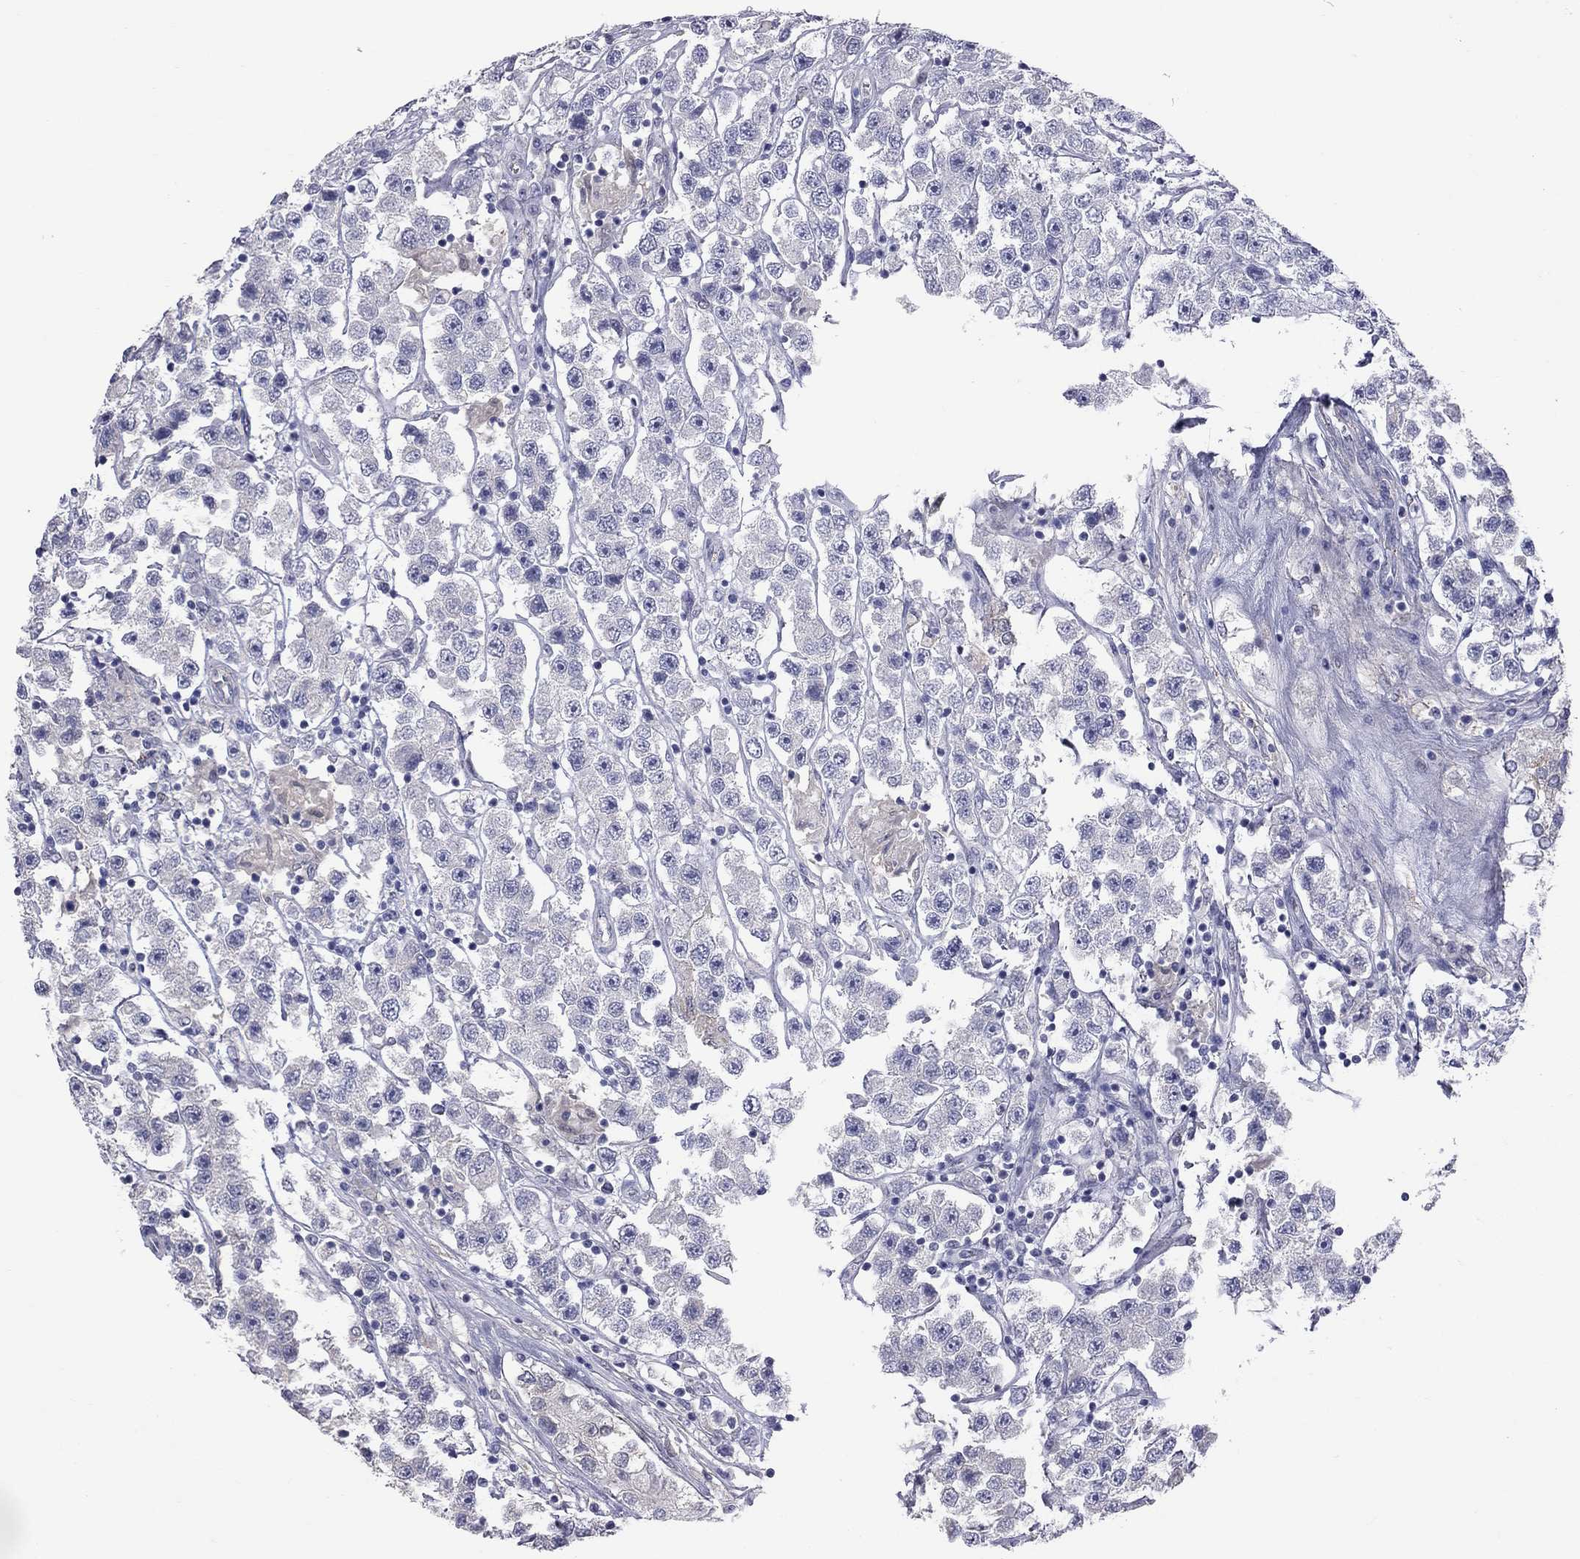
{"staining": {"intensity": "negative", "quantity": "none", "location": "none"}, "tissue": "testis cancer", "cell_type": "Tumor cells", "image_type": "cancer", "snomed": [{"axis": "morphology", "description": "Seminoma, NOS"}, {"axis": "topography", "description": "Testis"}], "caption": "Micrograph shows no protein staining in tumor cells of testis seminoma tissue. Nuclei are stained in blue.", "gene": "HYLS1", "patient": {"sex": "male", "age": 45}}